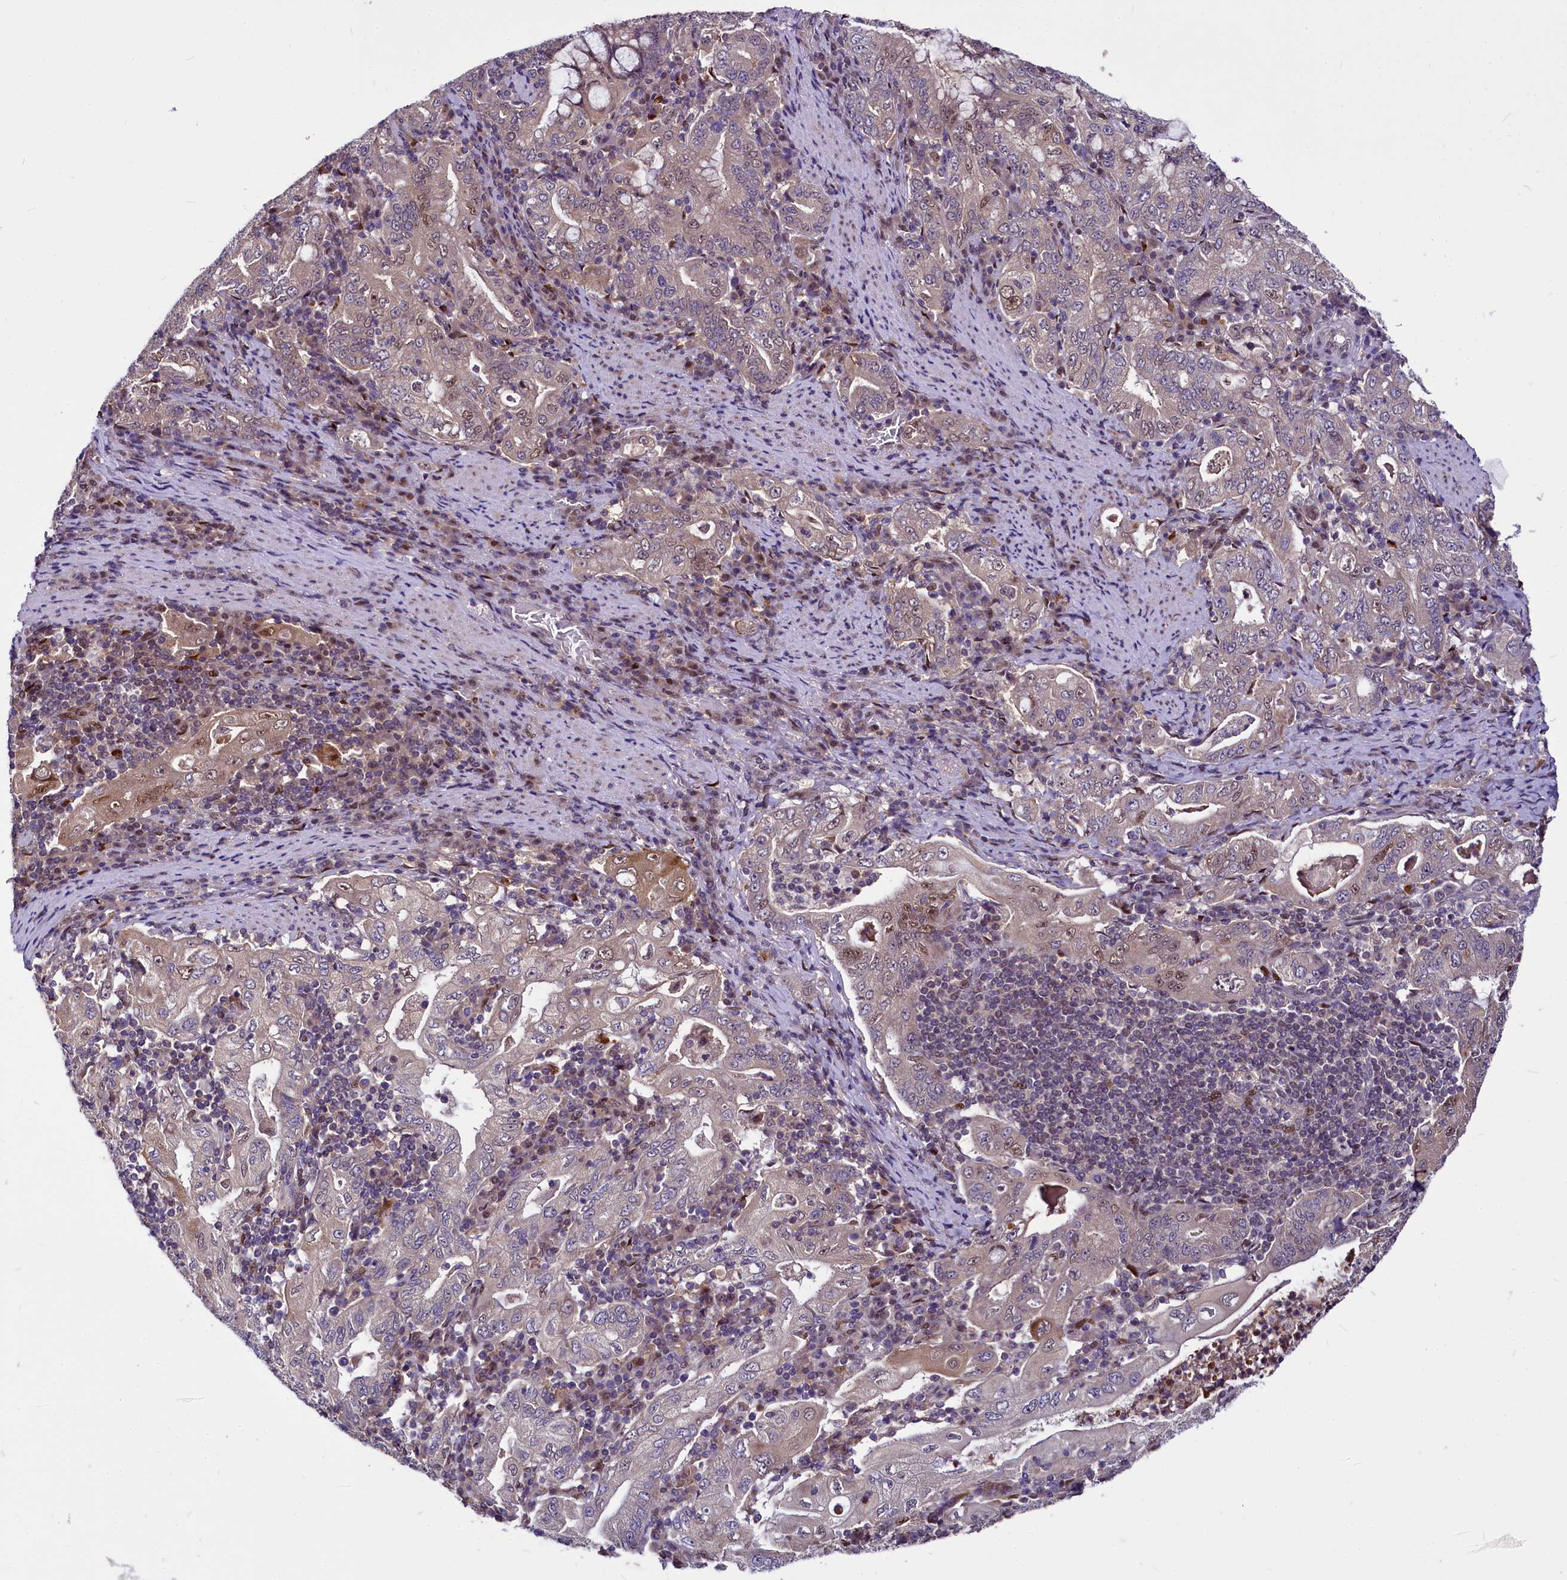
{"staining": {"intensity": "moderate", "quantity": "<25%", "location": "cytoplasmic/membranous,nuclear"}, "tissue": "stomach cancer", "cell_type": "Tumor cells", "image_type": "cancer", "snomed": [{"axis": "morphology", "description": "Normal tissue, NOS"}, {"axis": "morphology", "description": "Adenocarcinoma, NOS"}, {"axis": "topography", "description": "Esophagus"}, {"axis": "topography", "description": "Stomach, upper"}, {"axis": "topography", "description": "Peripheral nerve tissue"}], "caption": "IHC histopathology image of human adenocarcinoma (stomach) stained for a protein (brown), which displays low levels of moderate cytoplasmic/membranous and nuclear positivity in approximately <25% of tumor cells.", "gene": "MAML2", "patient": {"sex": "male", "age": 62}}